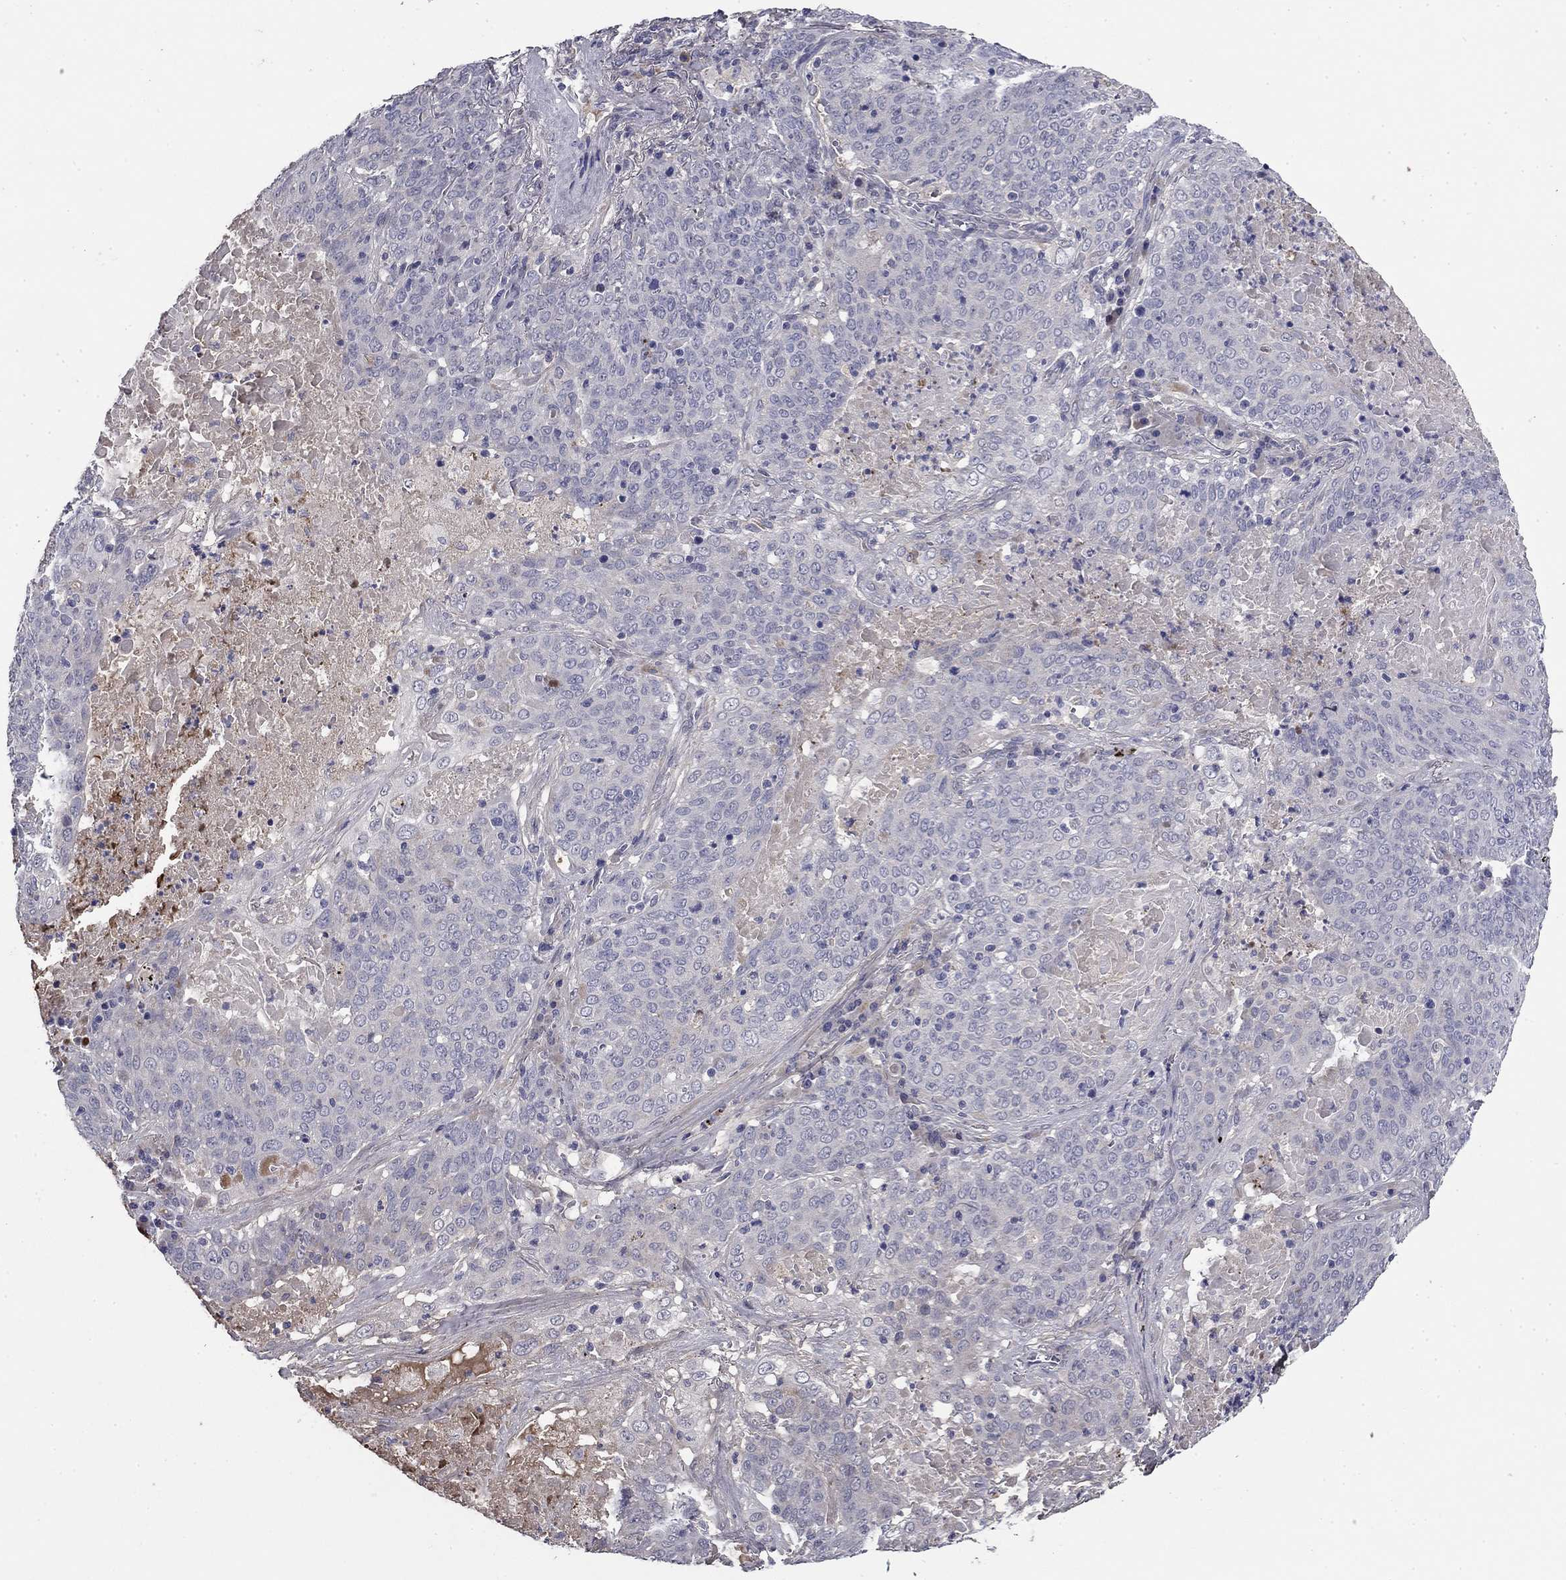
{"staining": {"intensity": "negative", "quantity": "none", "location": "none"}, "tissue": "lung cancer", "cell_type": "Tumor cells", "image_type": "cancer", "snomed": [{"axis": "morphology", "description": "Squamous cell carcinoma, NOS"}, {"axis": "topography", "description": "Lung"}], "caption": "Lung cancer was stained to show a protein in brown. There is no significant expression in tumor cells.", "gene": "COL2A1", "patient": {"sex": "male", "age": 82}}